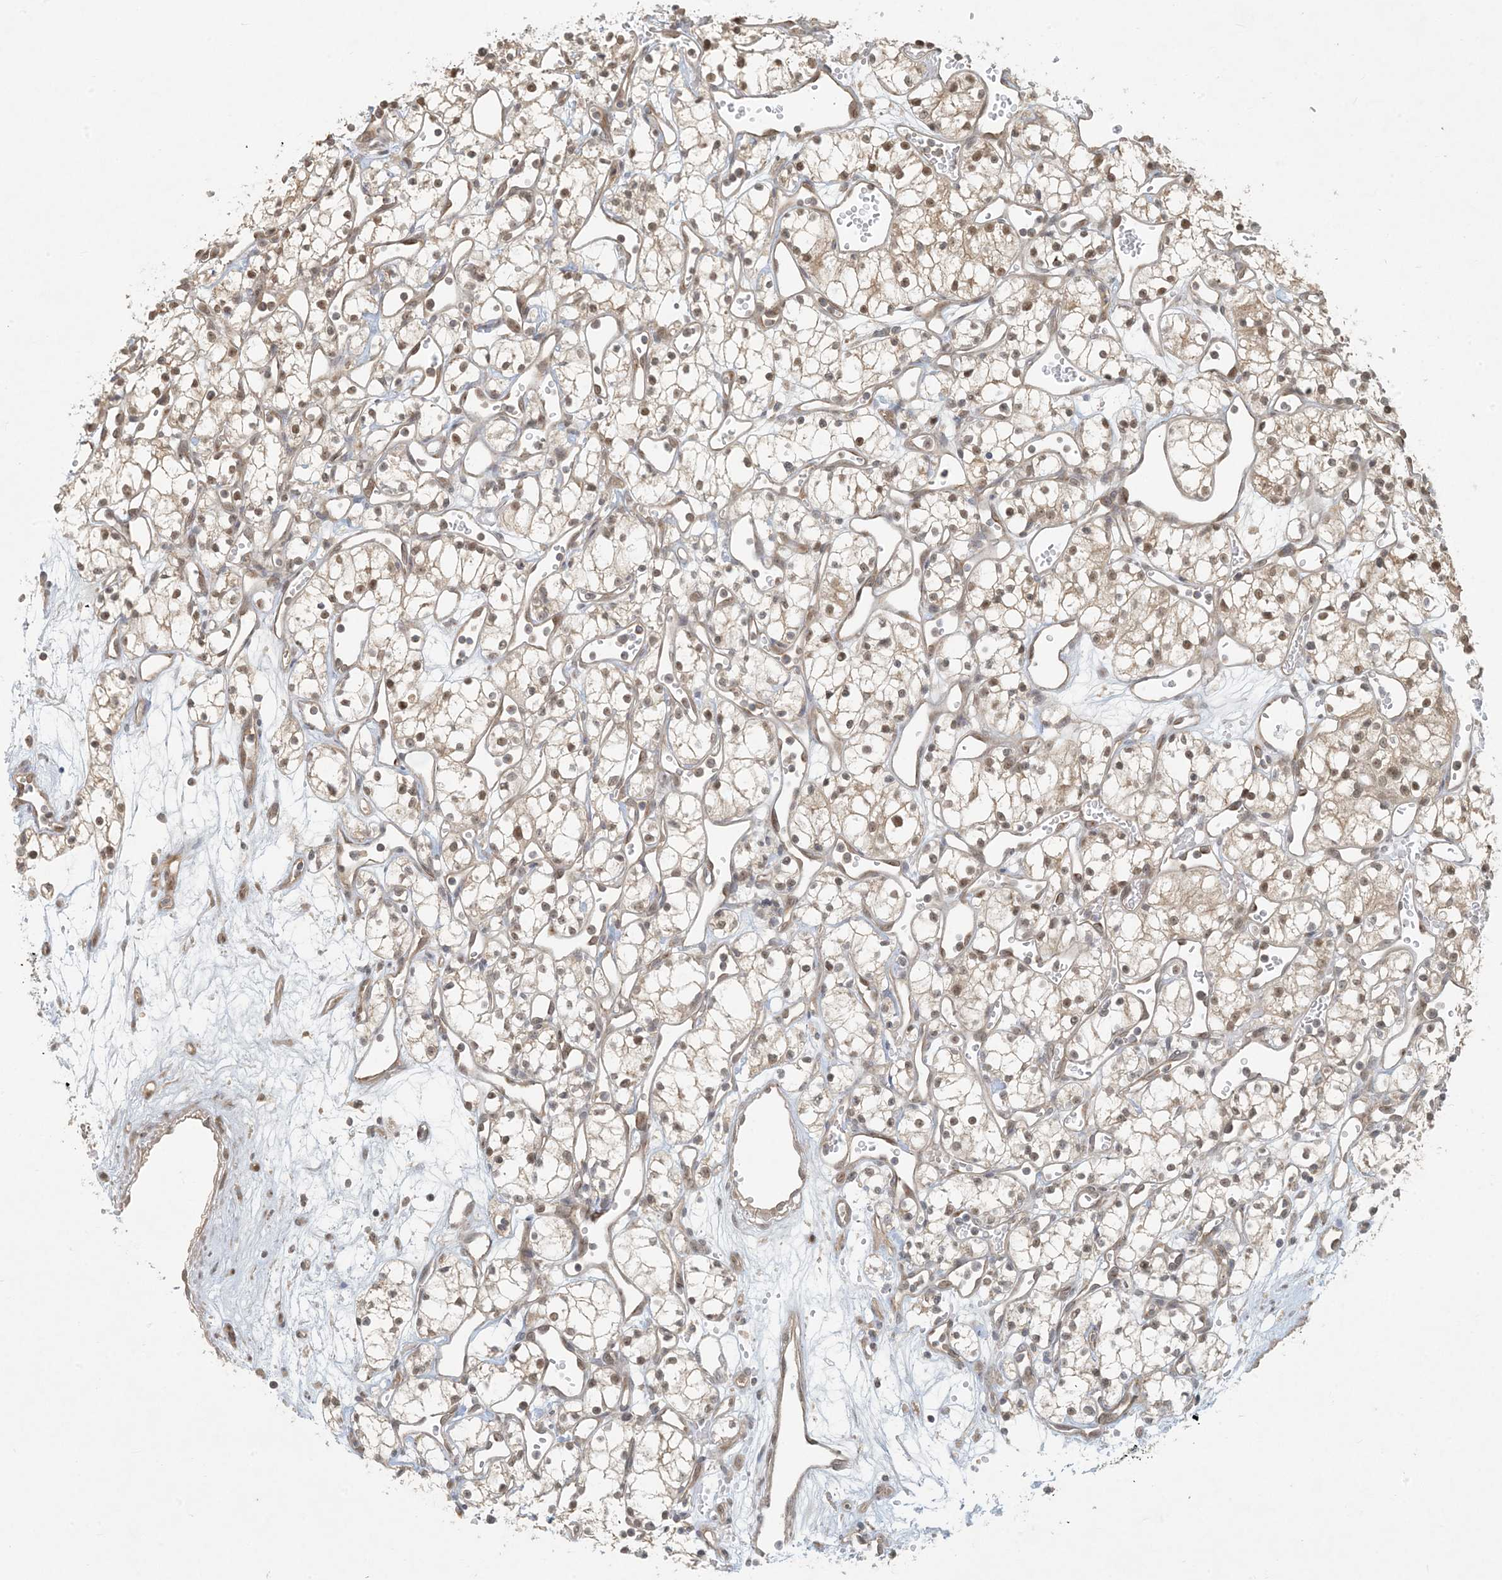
{"staining": {"intensity": "moderate", "quantity": ">75%", "location": "cytoplasmic/membranous,nuclear"}, "tissue": "renal cancer", "cell_type": "Tumor cells", "image_type": "cancer", "snomed": [{"axis": "morphology", "description": "Adenocarcinoma, NOS"}, {"axis": "topography", "description": "Kidney"}], "caption": "Tumor cells exhibit medium levels of moderate cytoplasmic/membranous and nuclear expression in about >75% of cells in human adenocarcinoma (renal). (brown staining indicates protein expression, while blue staining denotes nuclei).", "gene": "BCORL1", "patient": {"sex": "male", "age": 59}}